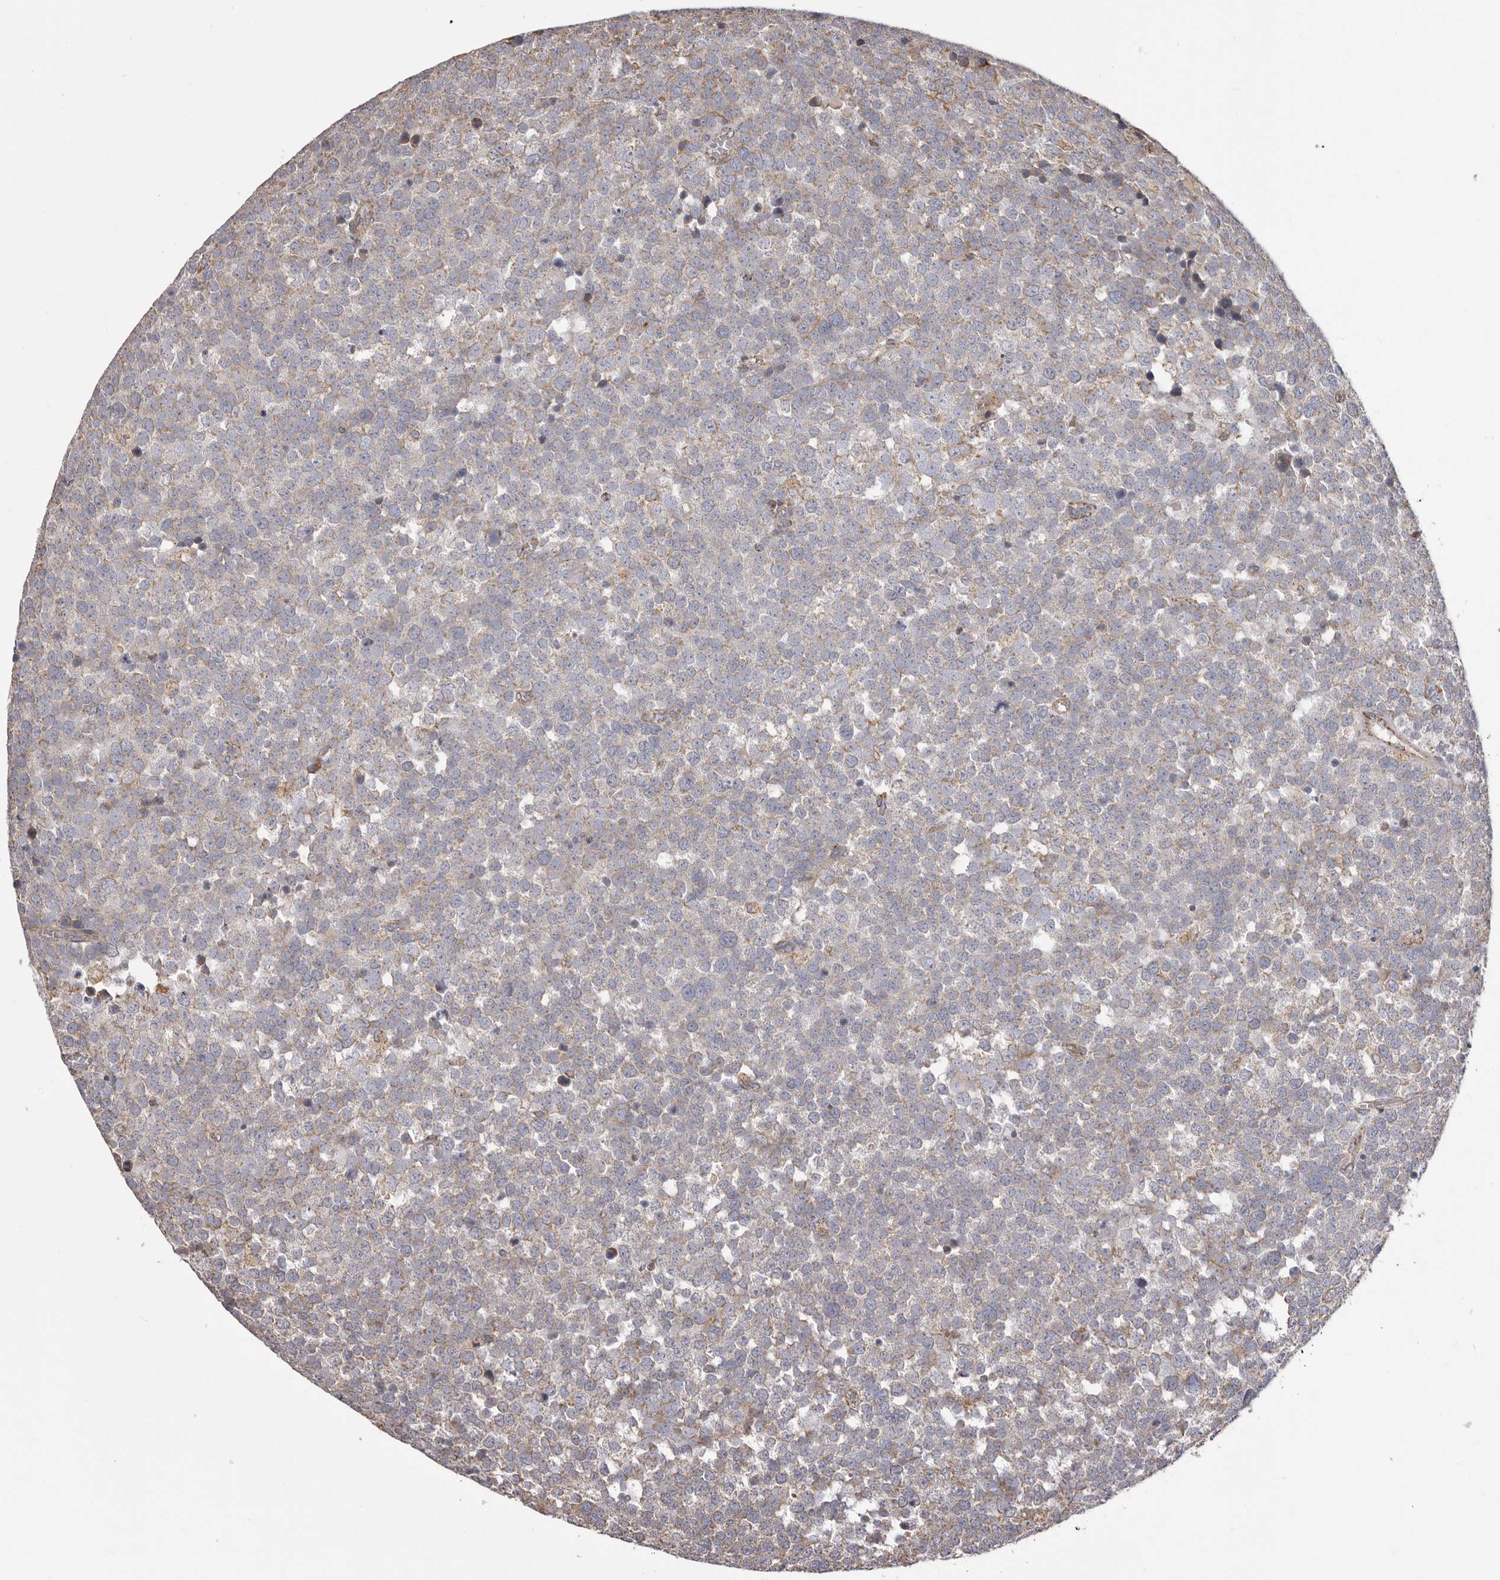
{"staining": {"intensity": "weak", "quantity": "25%-75%", "location": "cytoplasmic/membranous"}, "tissue": "testis cancer", "cell_type": "Tumor cells", "image_type": "cancer", "snomed": [{"axis": "morphology", "description": "Seminoma, NOS"}, {"axis": "topography", "description": "Testis"}], "caption": "Immunohistochemistry (DAB) staining of human seminoma (testis) shows weak cytoplasmic/membranous protein expression in approximately 25%-75% of tumor cells.", "gene": "CHRM2", "patient": {"sex": "male", "age": 71}}